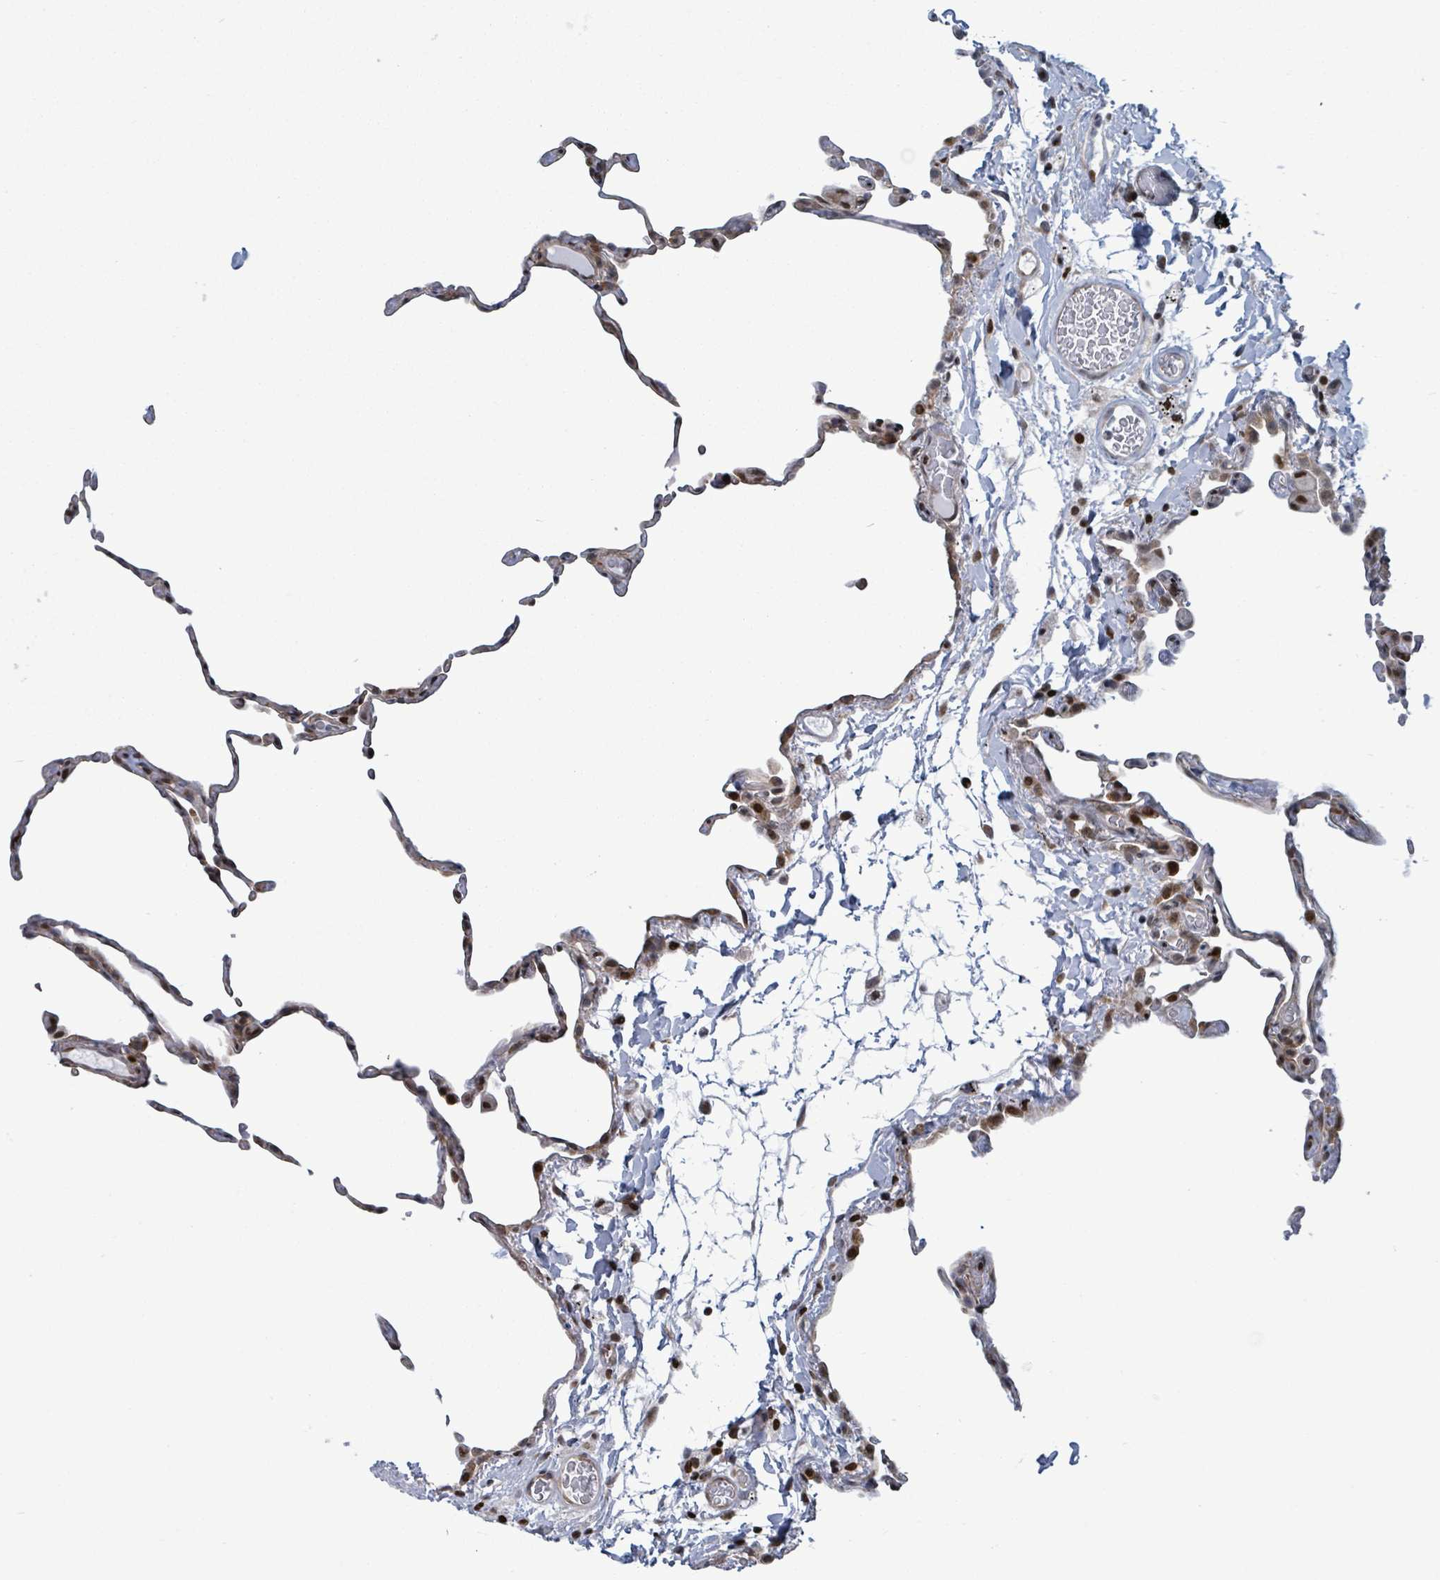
{"staining": {"intensity": "strong", "quantity": "<25%", "location": "nuclear"}, "tissue": "lung", "cell_type": "Alveolar cells", "image_type": "normal", "snomed": [{"axis": "morphology", "description": "Normal tissue, NOS"}, {"axis": "topography", "description": "Lung"}], "caption": "Lung stained with DAB immunohistochemistry (IHC) demonstrates medium levels of strong nuclear expression in approximately <25% of alveolar cells.", "gene": "FNDC4", "patient": {"sex": "female", "age": 57}}